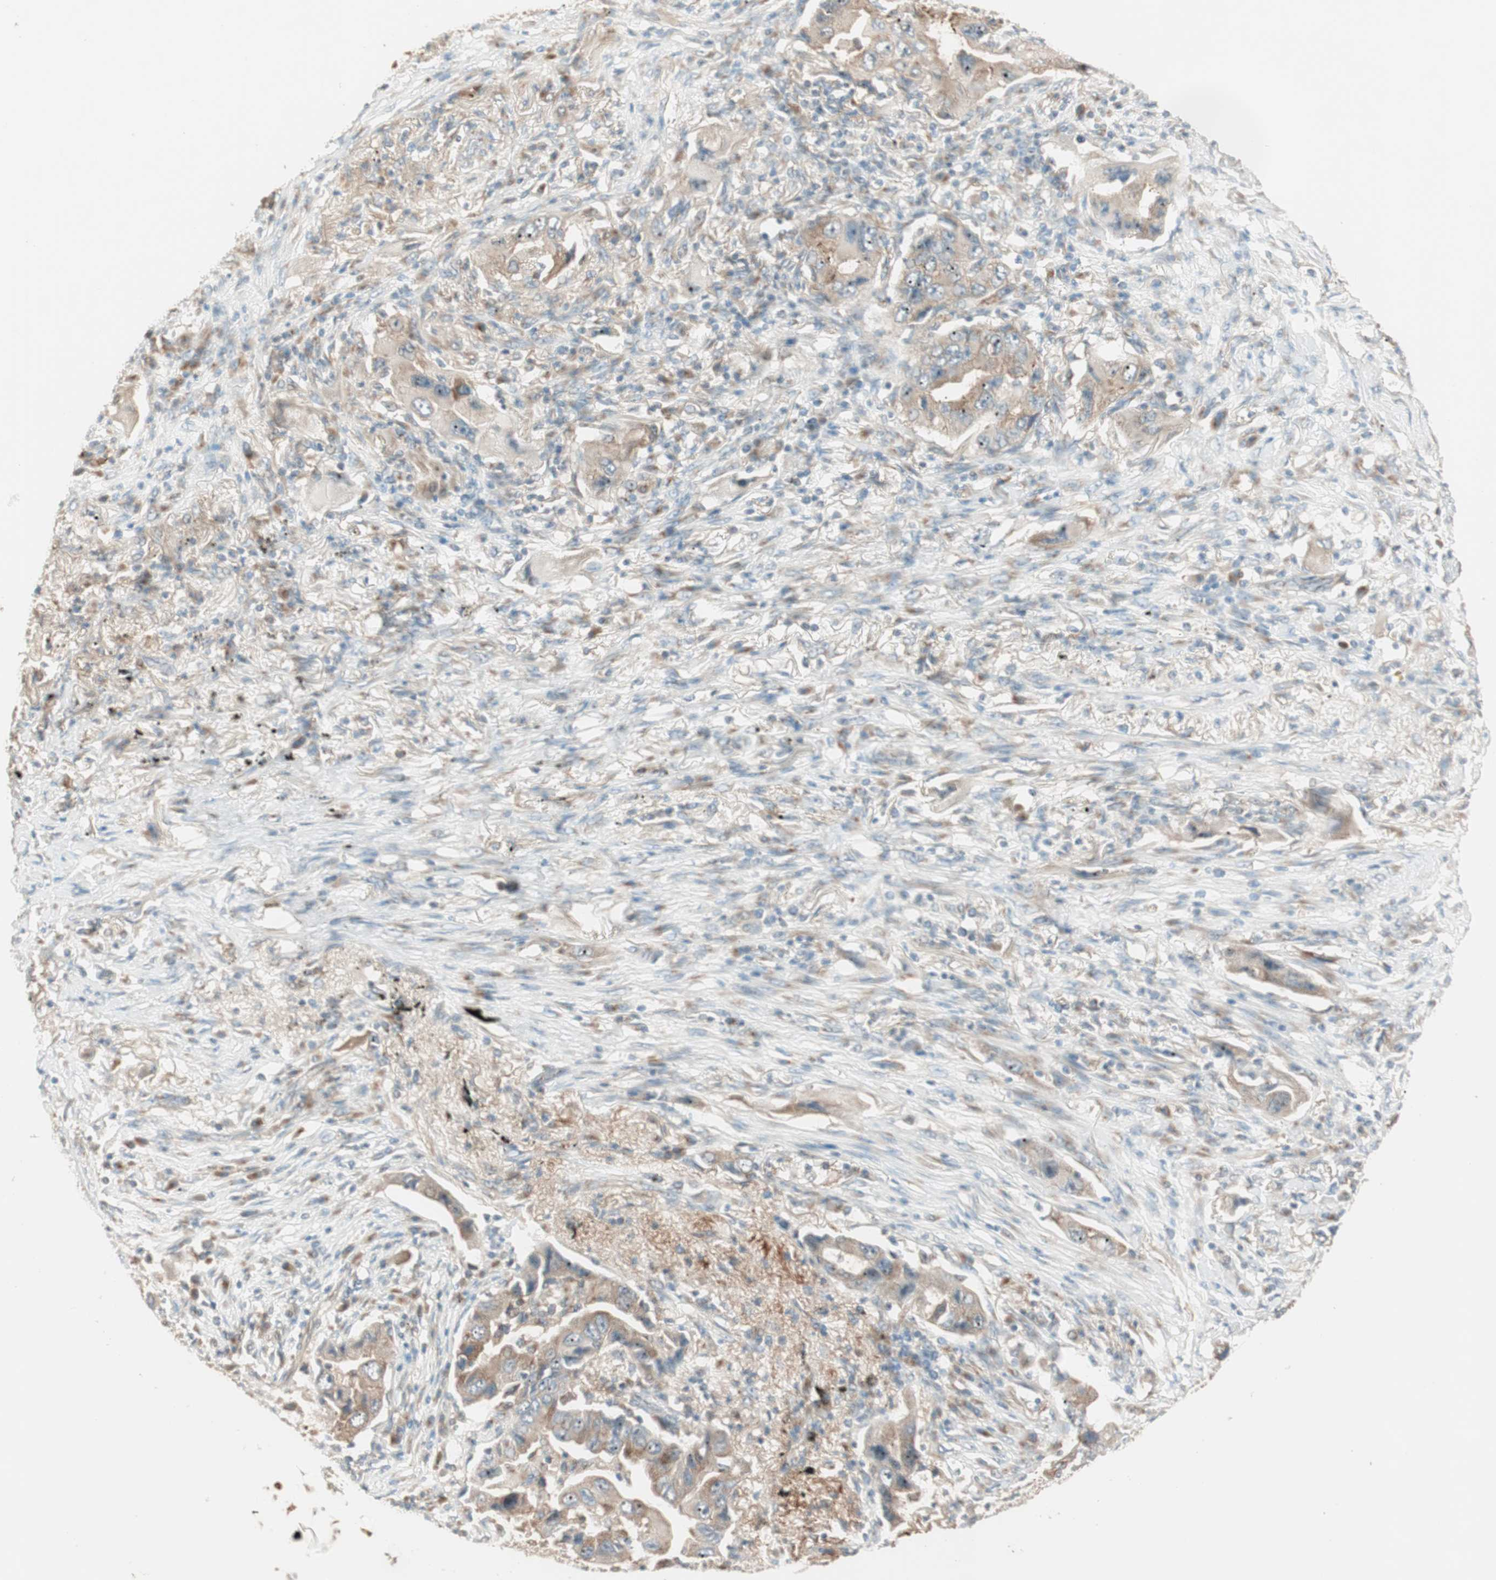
{"staining": {"intensity": "weak", "quantity": ">75%", "location": "cytoplasmic/membranous"}, "tissue": "lung cancer", "cell_type": "Tumor cells", "image_type": "cancer", "snomed": [{"axis": "morphology", "description": "Adenocarcinoma, NOS"}, {"axis": "topography", "description": "Lung"}], "caption": "This micrograph reveals lung cancer (adenocarcinoma) stained with immunohistochemistry (IHC) to label a protein in brown. The cytoplasmic/membranous of tumor cells show weak positivity for the protein. Nuclei are counter-stained blue.", "gene": "SEC16A", "patient": {"sex": "female", "age": 65}}